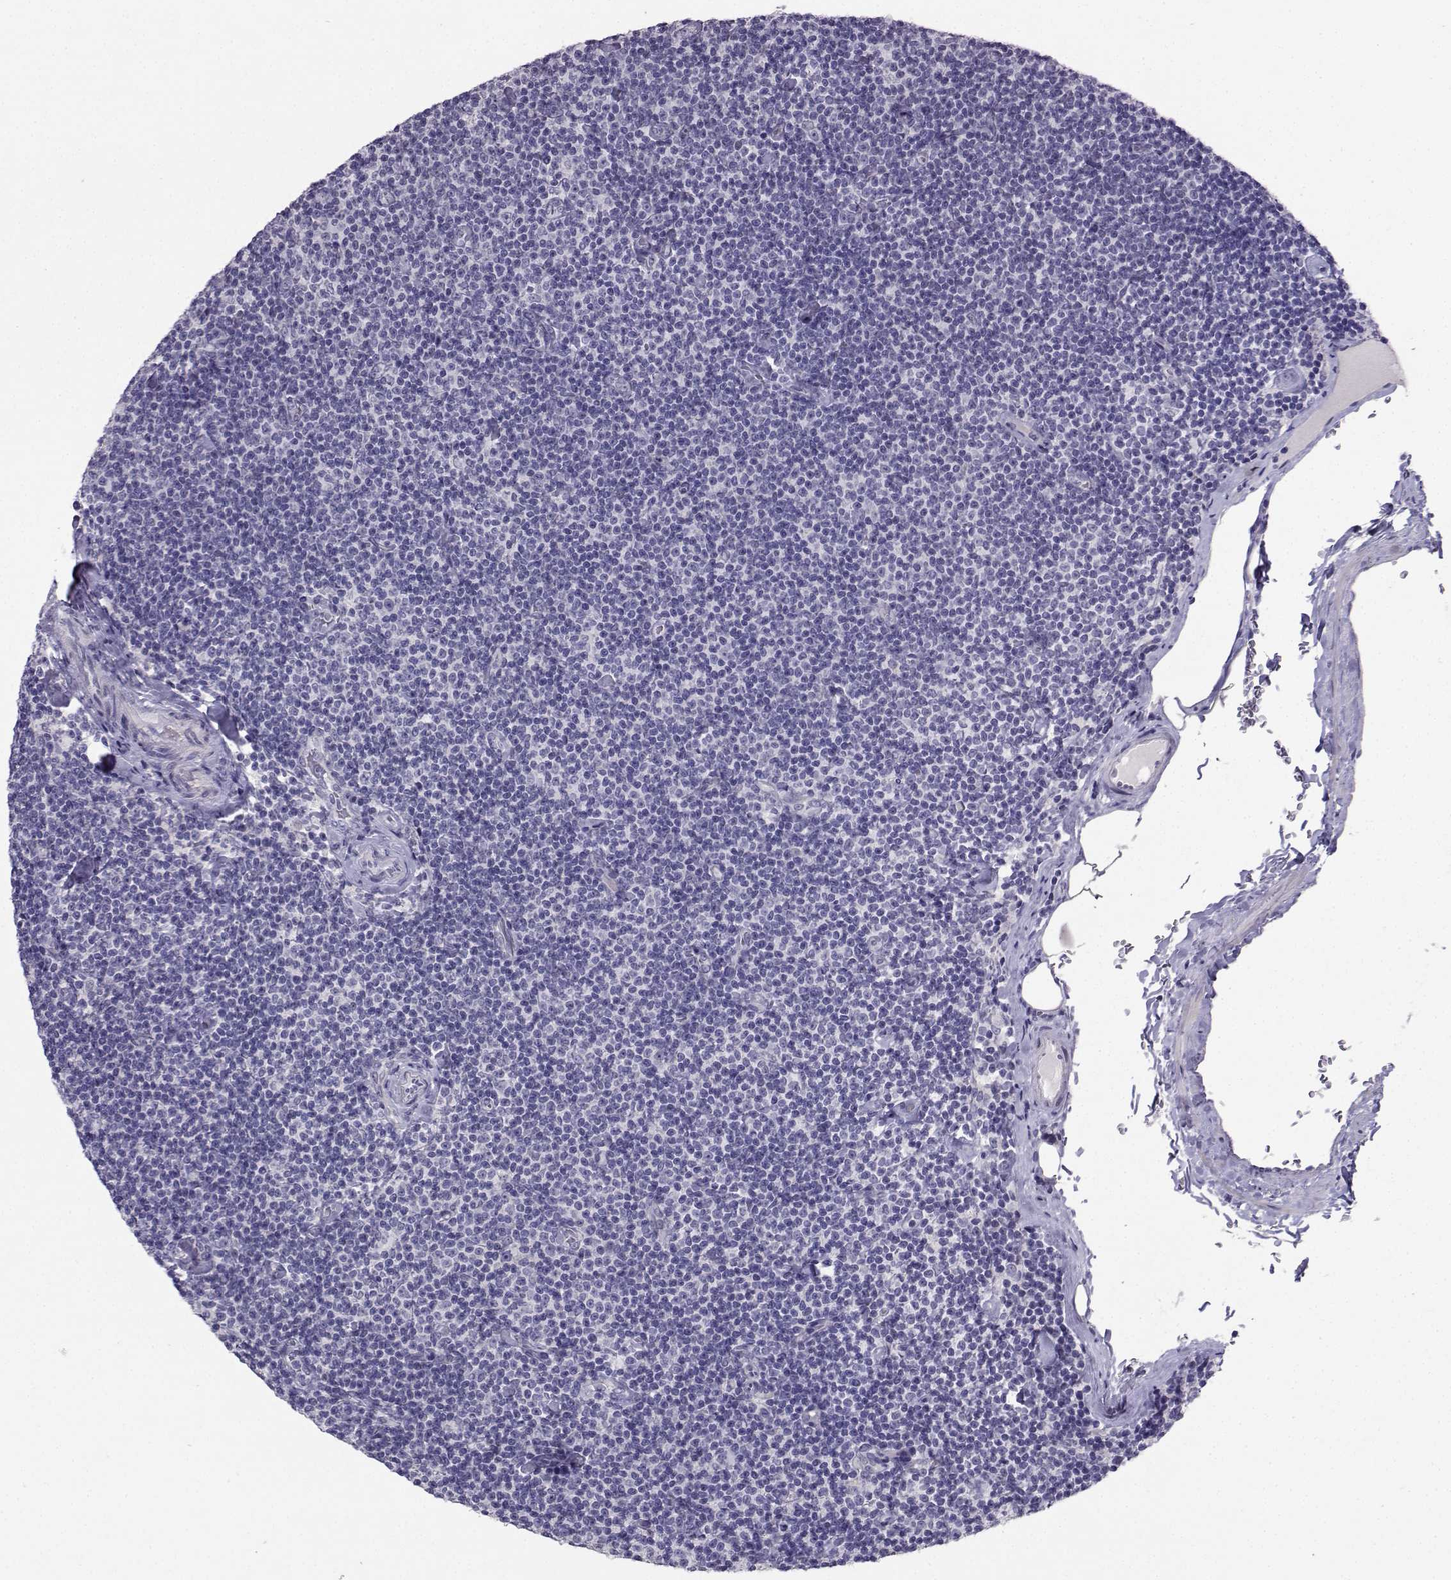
{"staining": {"intensity": "negative", "quantity": "none", "location": "none"}, "tissue": "lymphoma", "cell_type": "Tumor cells", "image_type": "cancer", "snomed": [{"axis": "morphology", "description": "Malignant lymphoma, non-Hodgkin's type, Low grade"}, {"axis": "topography", "description": "Lymph node"}], "caption": "Tumor cells show no significant protein positivity in malignant lymphoma, non-Hodgkin's type (low-grade).", "gene": "CARTPT", "patient": {"sex": "male", "age": 81}}